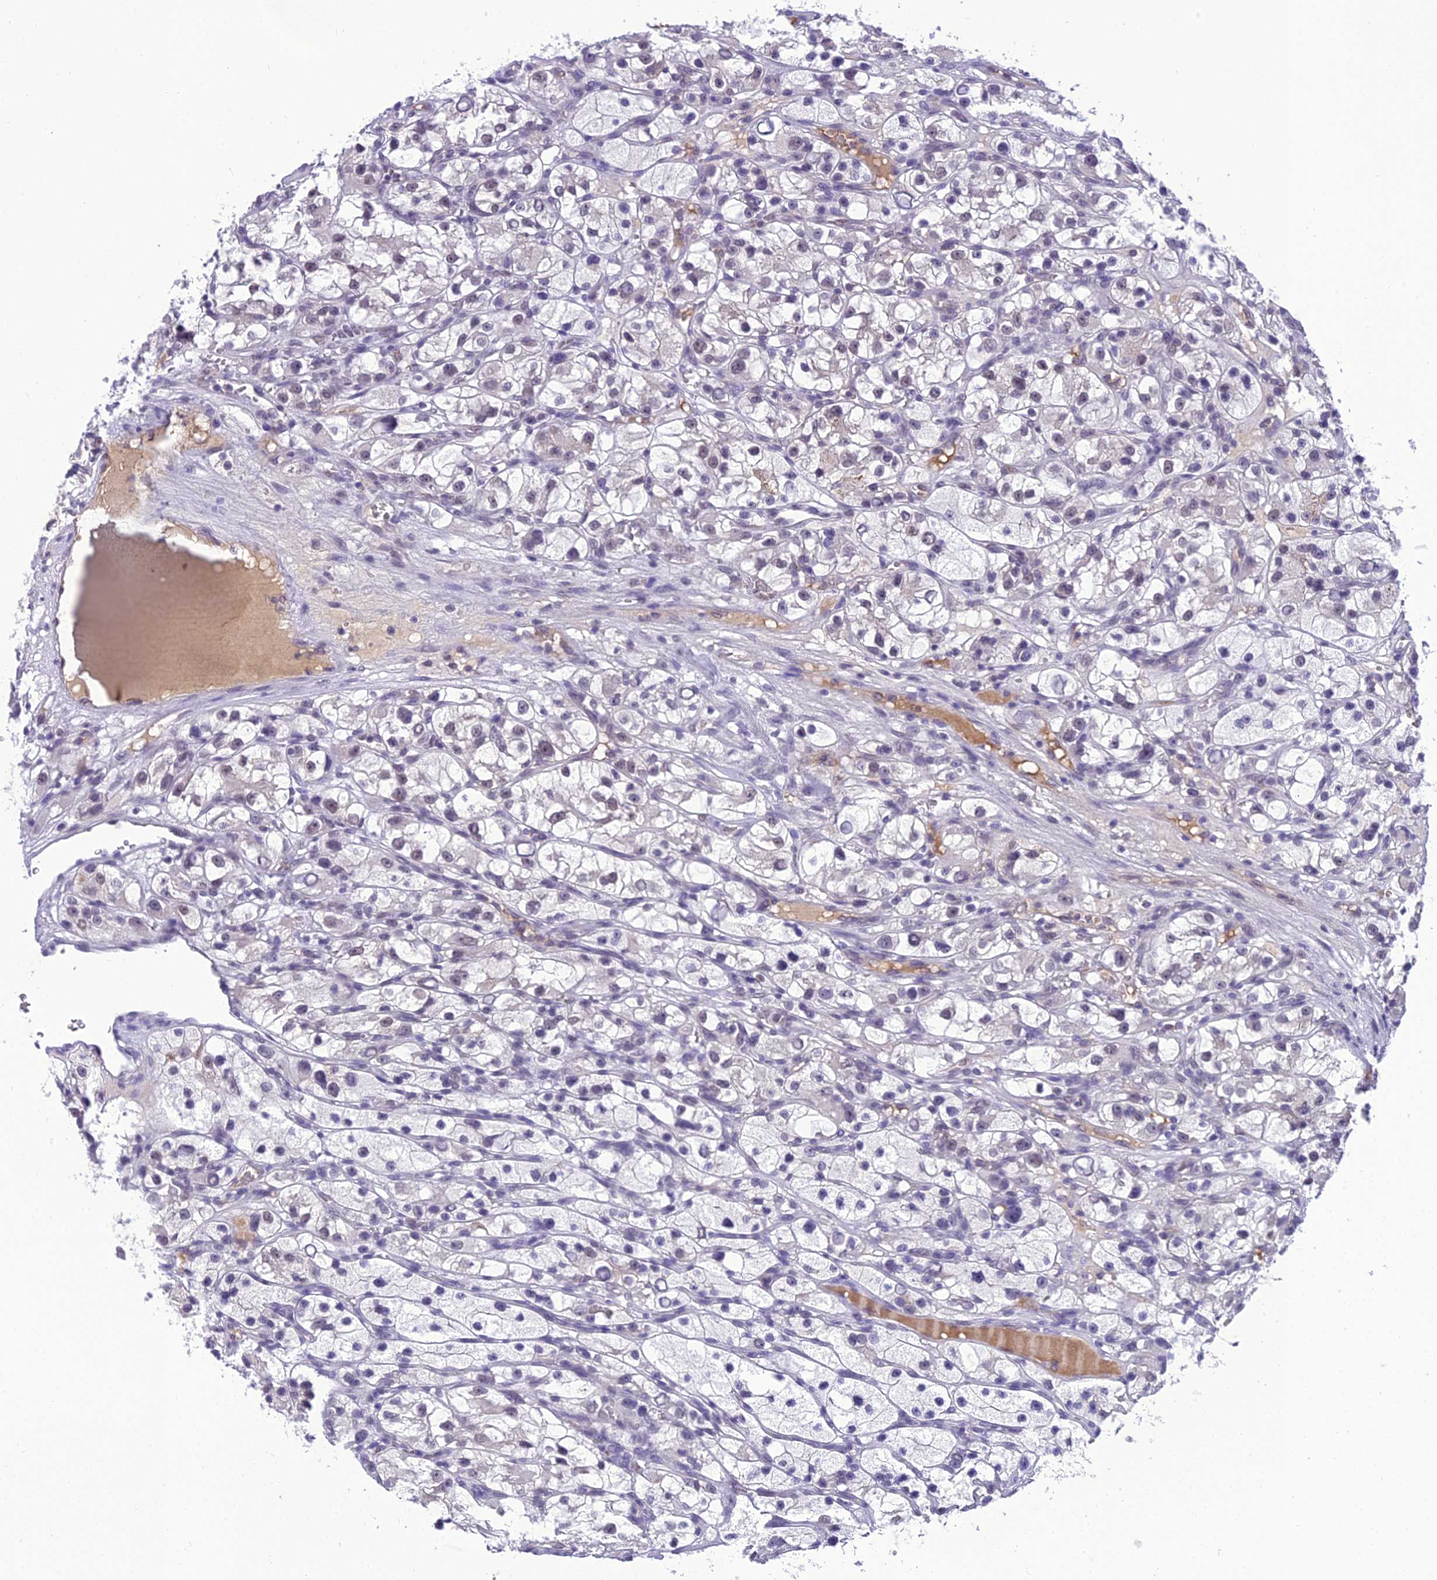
{"staining": {"intensity": "negative", "quantity": "none", "location": "none"}, "tissue": "renal cancer", "cell_type": "Tumor cells", "image_type": "cancer", "snomed": [{"axis": "morphology", "description": "Adenocarcinoma, NOS"}, {"axis": "topography", "description": "Kidney"}], "caption": "This is an immunohistochemistry photomicrograph of adenocarcinoma (renal). There is no staining in tumor cells.", "gene": "SH3RF3", "patient": {"sex": "female", "age": 57}}